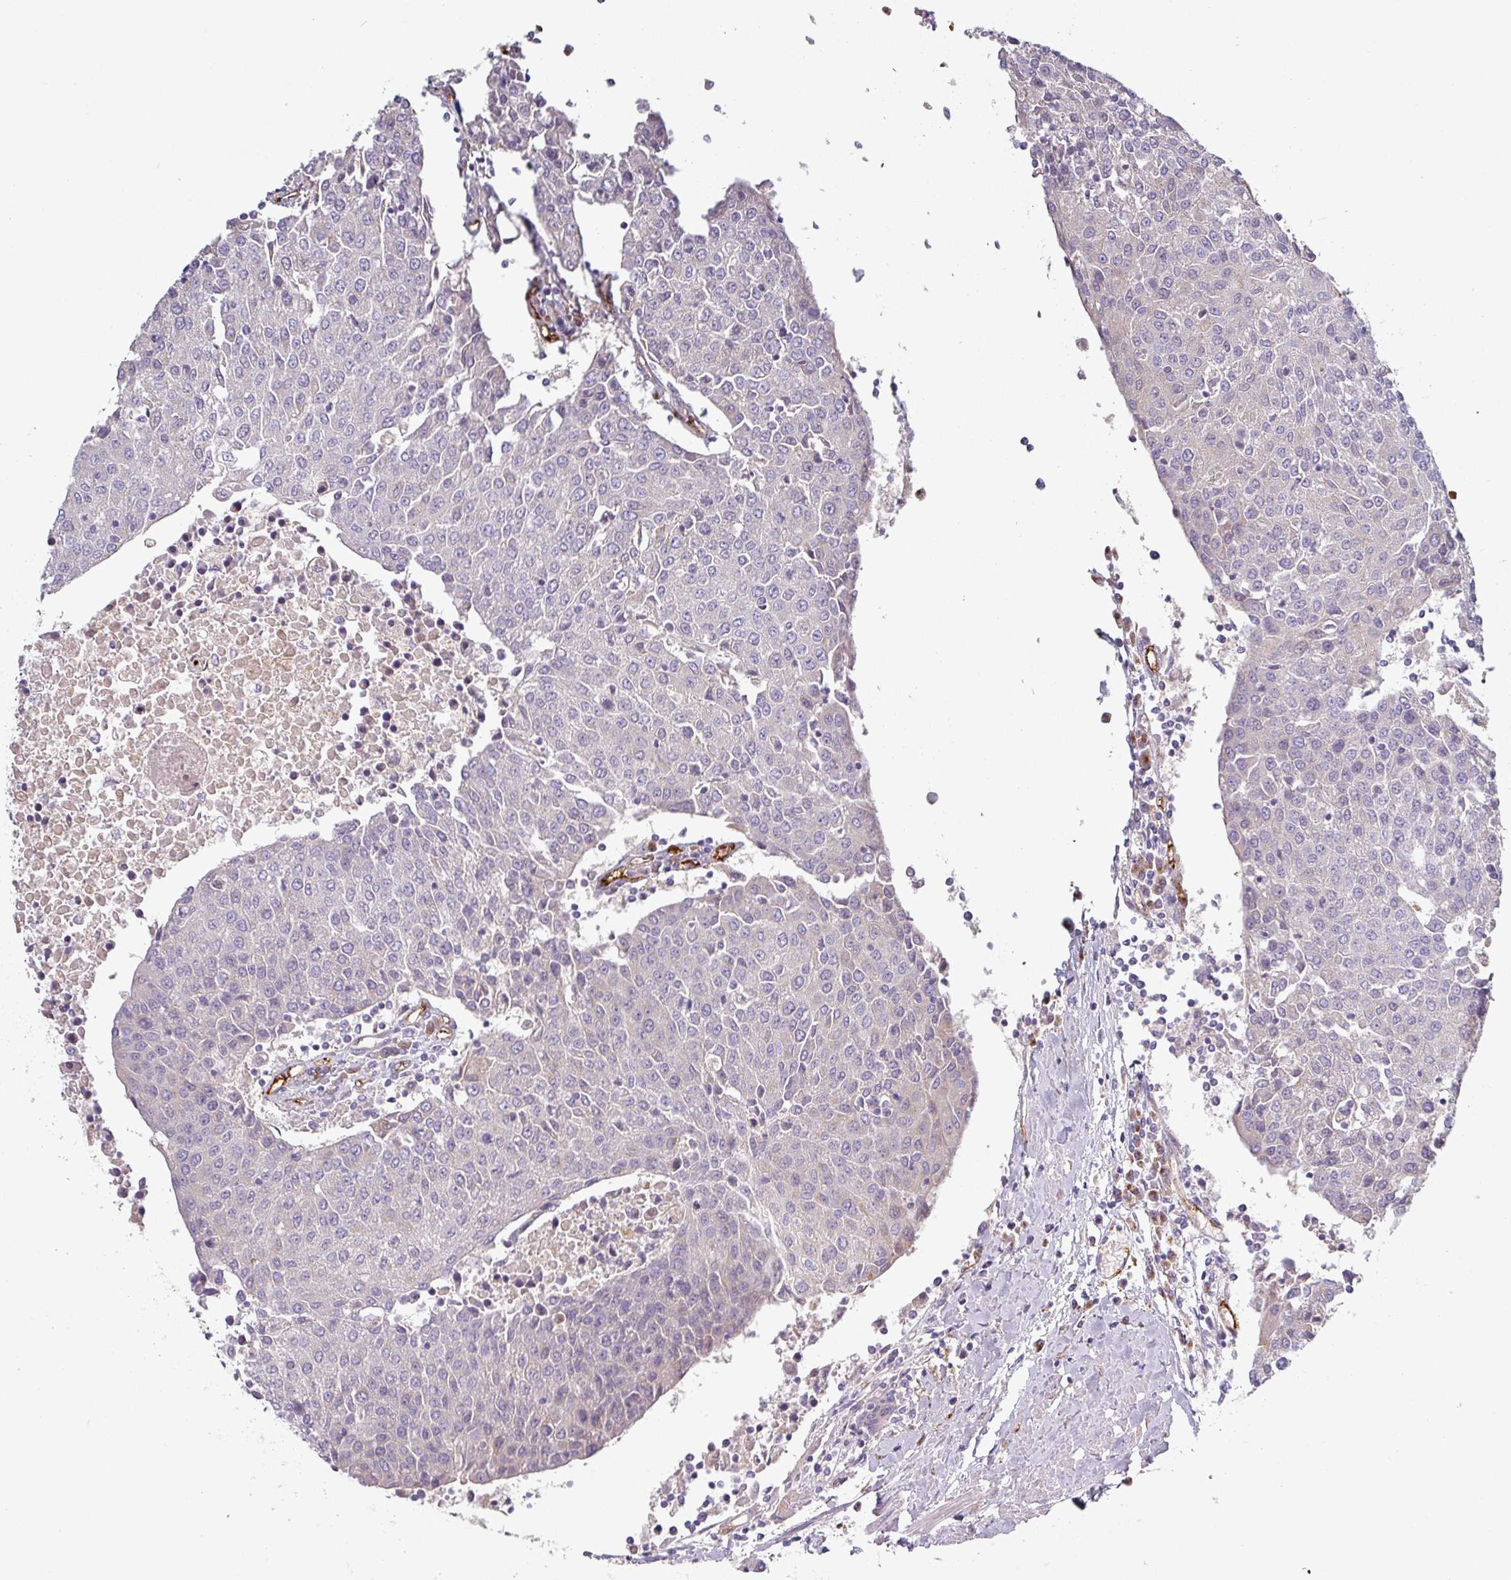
{"staining": {"intensity": "negative", "quantity": "none", "location": "none"}, "tissue": "urothelial cancer", "cell_type": "Tumor cells", "image_type": "cancer", "snomed": [{"axis": "morphology", "description": "Urothelial carcinoma, High grade"}, {"axis": "topography", "description": "Urinary bladder"}], "caption": "IHC micrograph of neoplastic tissue: high-grade urothelial carcinoma stained with DAB displays no significant protein positivity in tumor cells. (DAB (3,3'-diaminobenzidine) IHC, high magnification).", "gene": "PRODH2", "patient": {"sex": "female", "age": 85}}